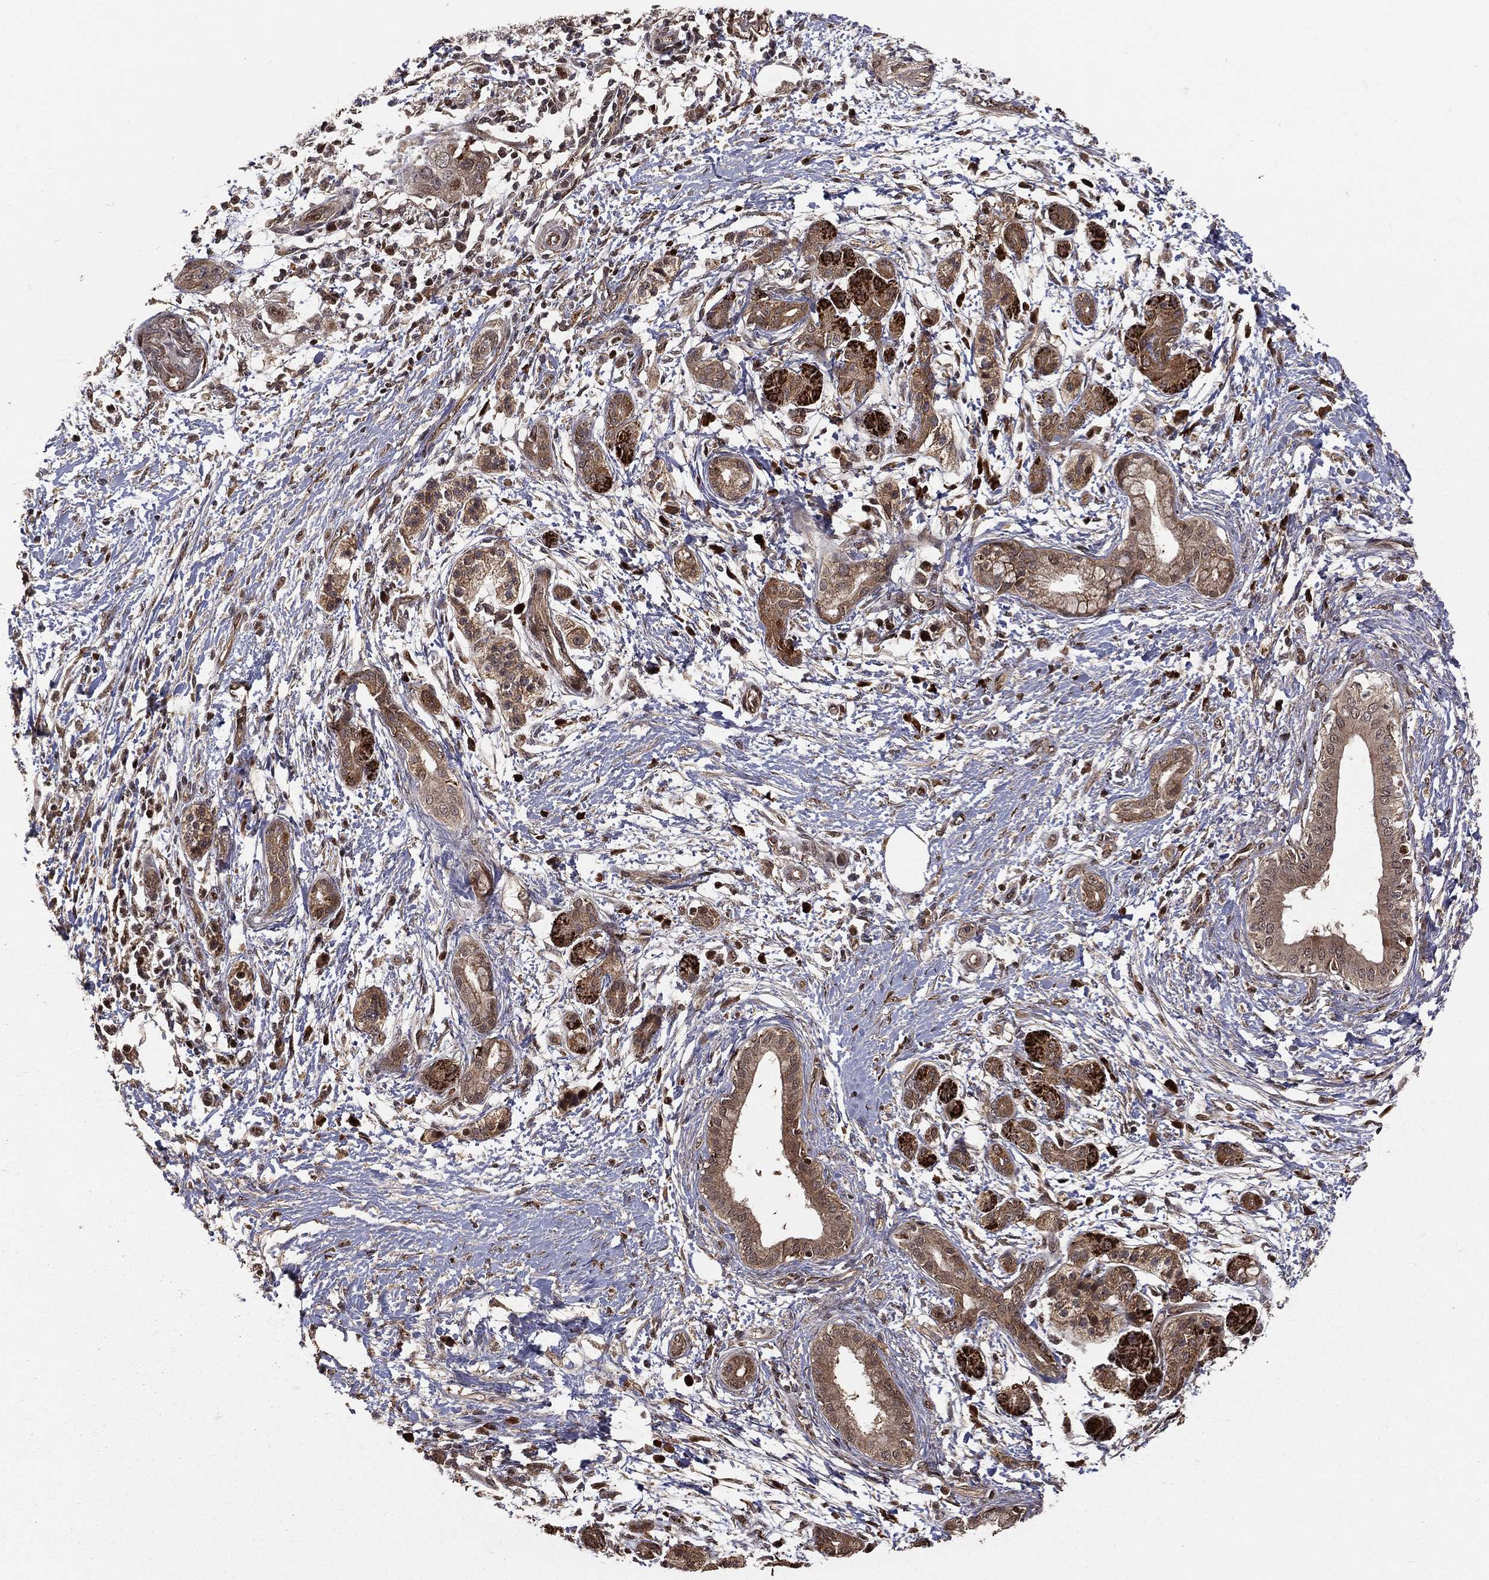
{"staining": {"intensity": "weak", "quantity": "25%-75%", "location": "cytoplasmic/membranous"}, "tissue": "pancreatic cancer", "cell_type": "Tumor cells", "image_type": "cancer", "snomed": [{"axis": "morphology", "description": "Adenocarcinoma, NOS"}, {"axis": "topography", "description": "Pancreas"}], "caption": "Immunohistochemical staining of pancreatic cancer (adenocarcinoma) reveals weak cytoplasmic/membranous protein staining in approximately 25%-75% of tumor cells. The protein is stained brown, and the nuclei are stained in blue (DAB IHC with brightfield microscopy, high magnification).", "gene": "MAPK1", "patient": {"sex": "female", "age": 72}}